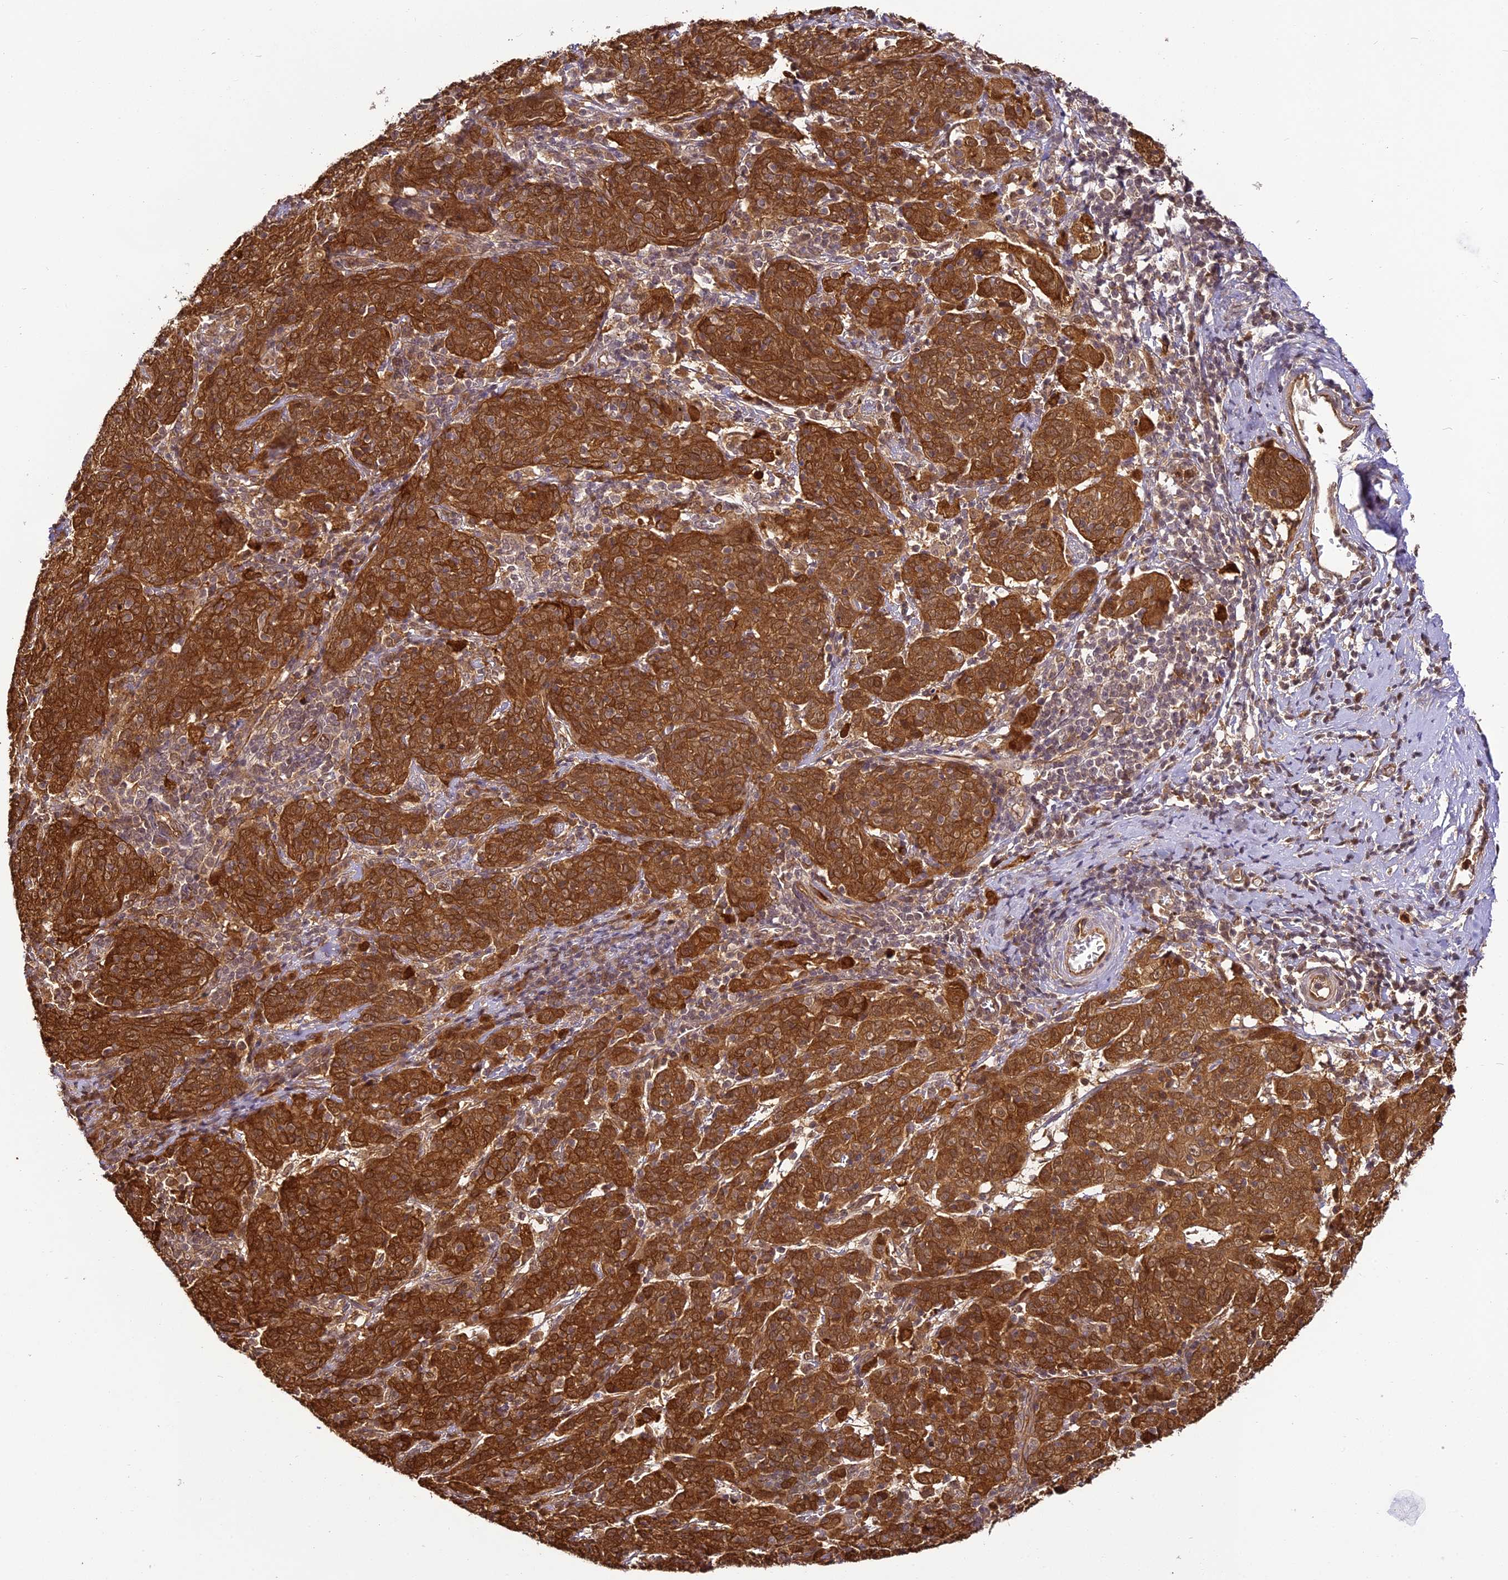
{"staining": {"intensity": "strong", "quantity": ">75%", "location": "cytoplasmic/membranous"}, "tissue": "cervical cancer", "cell_type": "Tumor cells", "image_type": "cancer", "snomed": [{"axis": "morphology", "description": "Squamous cell carcinoma, NOS"}, {"axis": "topography", "description": "Cervix"}], "caption": "Approximately >75% of tumor cells in human cervical cancer (squamous cell carcinoma) reveal strong cytoplasmic/membranous protein positivity as visualized by brown immunohistochemical staining.", "gene": "BCDIN3D", "patient": {"sex": "female", "age": 67}}